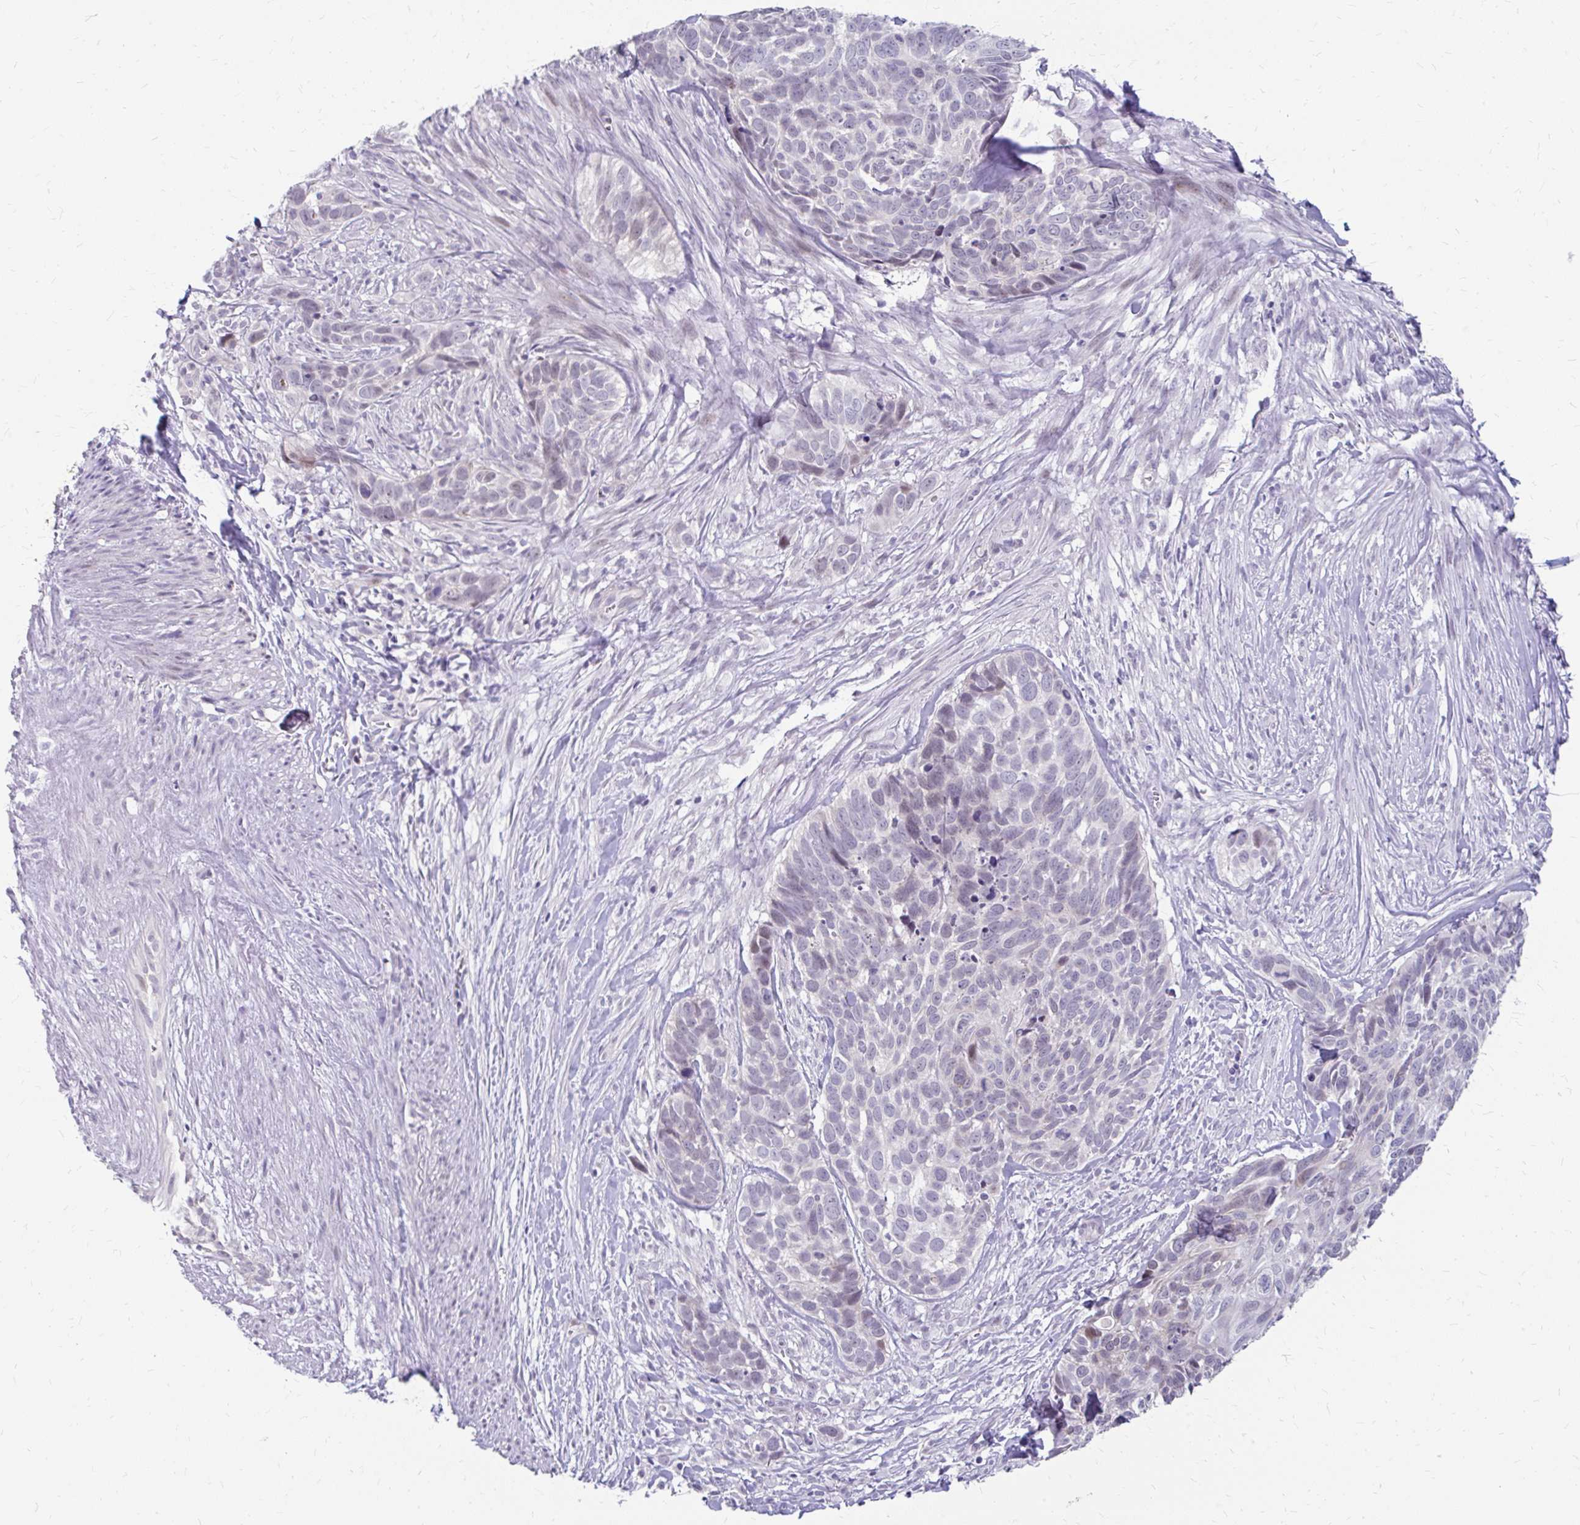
{"staining": {"intensity": "weak", "quantity": "<25%", "location": "nuclear"}, "tissue": "skin cancer", "cell_type": "Tumor cells", "image_type": "cancer", "snomed": [{"axis": "morphology", "description": "Basal cell carcinoma"}, {"axis": "topography", "description": "Skin"}], "caption": "Immunohistochemical staining of human basal cell carcinoma (skin) reveals no significant expression in tumor cells.", "gene": "RGS16", "patient": {"sex": "female", "age": 82}}